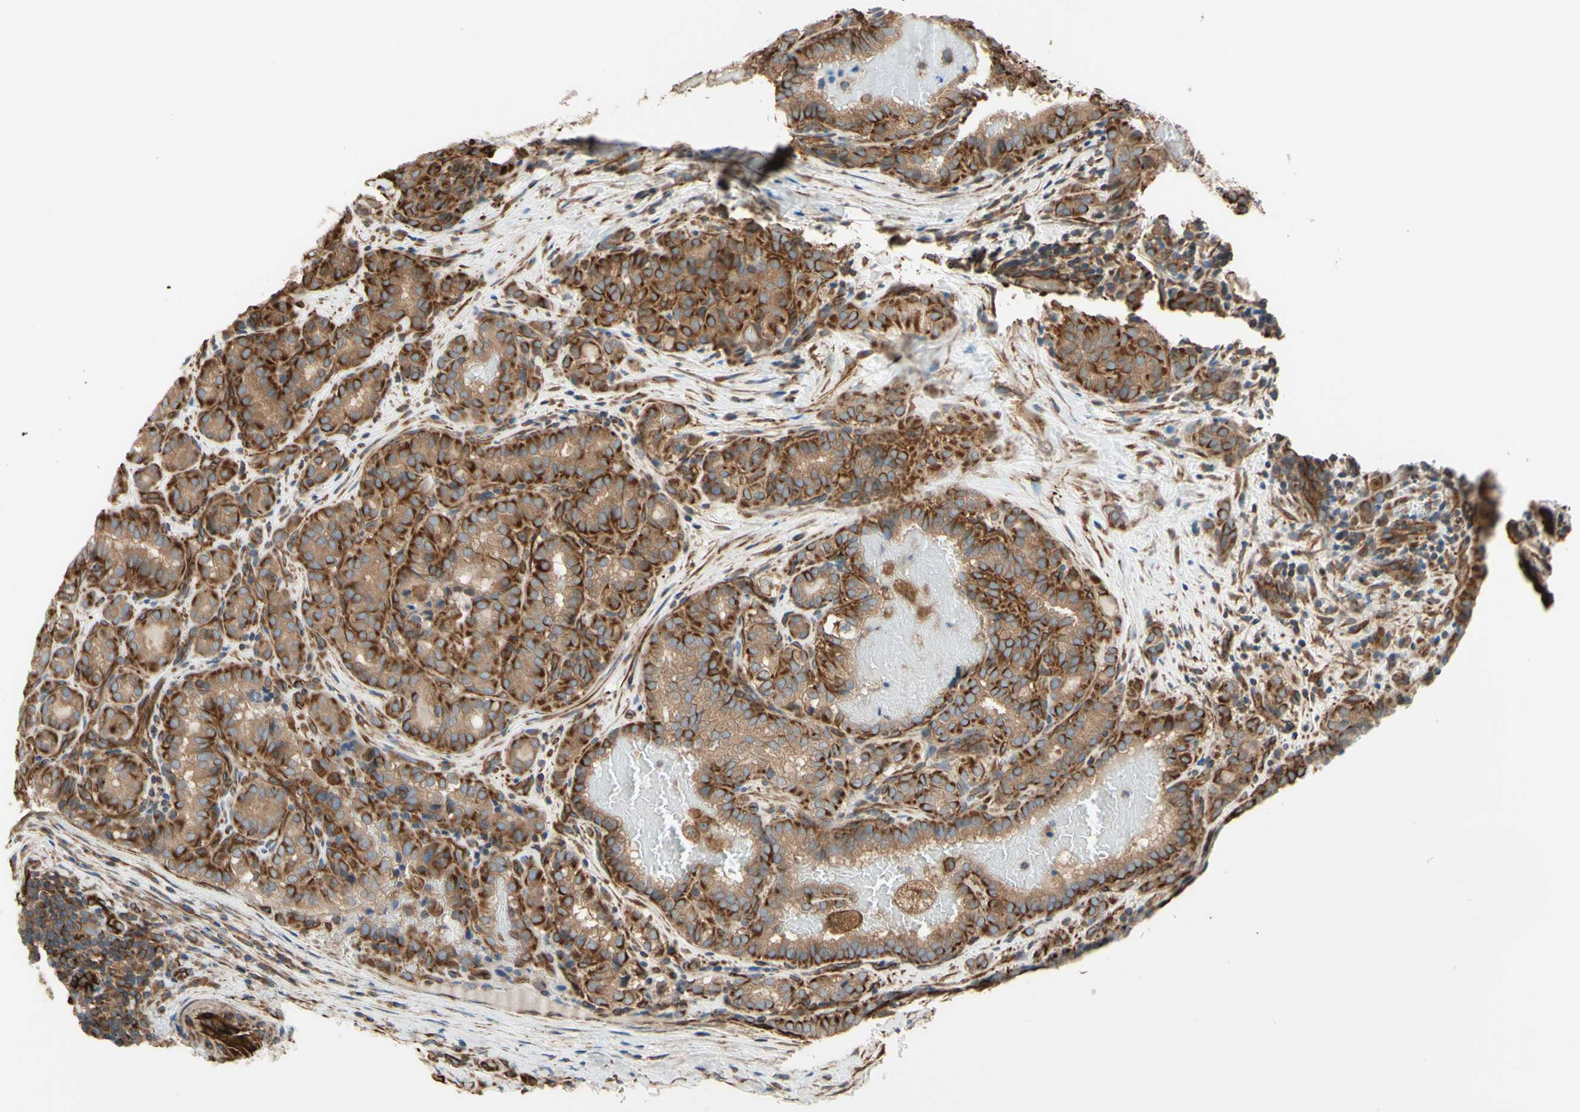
{"staining": {"intensity": "moderate", "quantity": ">75%", "location": "cytoplasmic/membranous"}, "tissue": "thyroid cancer", "cell_type": "Tumor cells", "image_type": "cancer", "snomed": [{"axis": "morphology", "description": "Normal tissue, NOS"}, {"axis": "morphology", "description": "Papillary adenocarcinoma, NOS"}, {"axis": "topography", "description": "Thyroid gland"}], "caption": "Tumor cells show medium levels of moderate cytoplasmic/membranous expression in approximately >75% of cells in human thyroid papillary adenocarcinoma.", "gene": "TRAF2", "patient": {"sex": "female", "age": 30}}